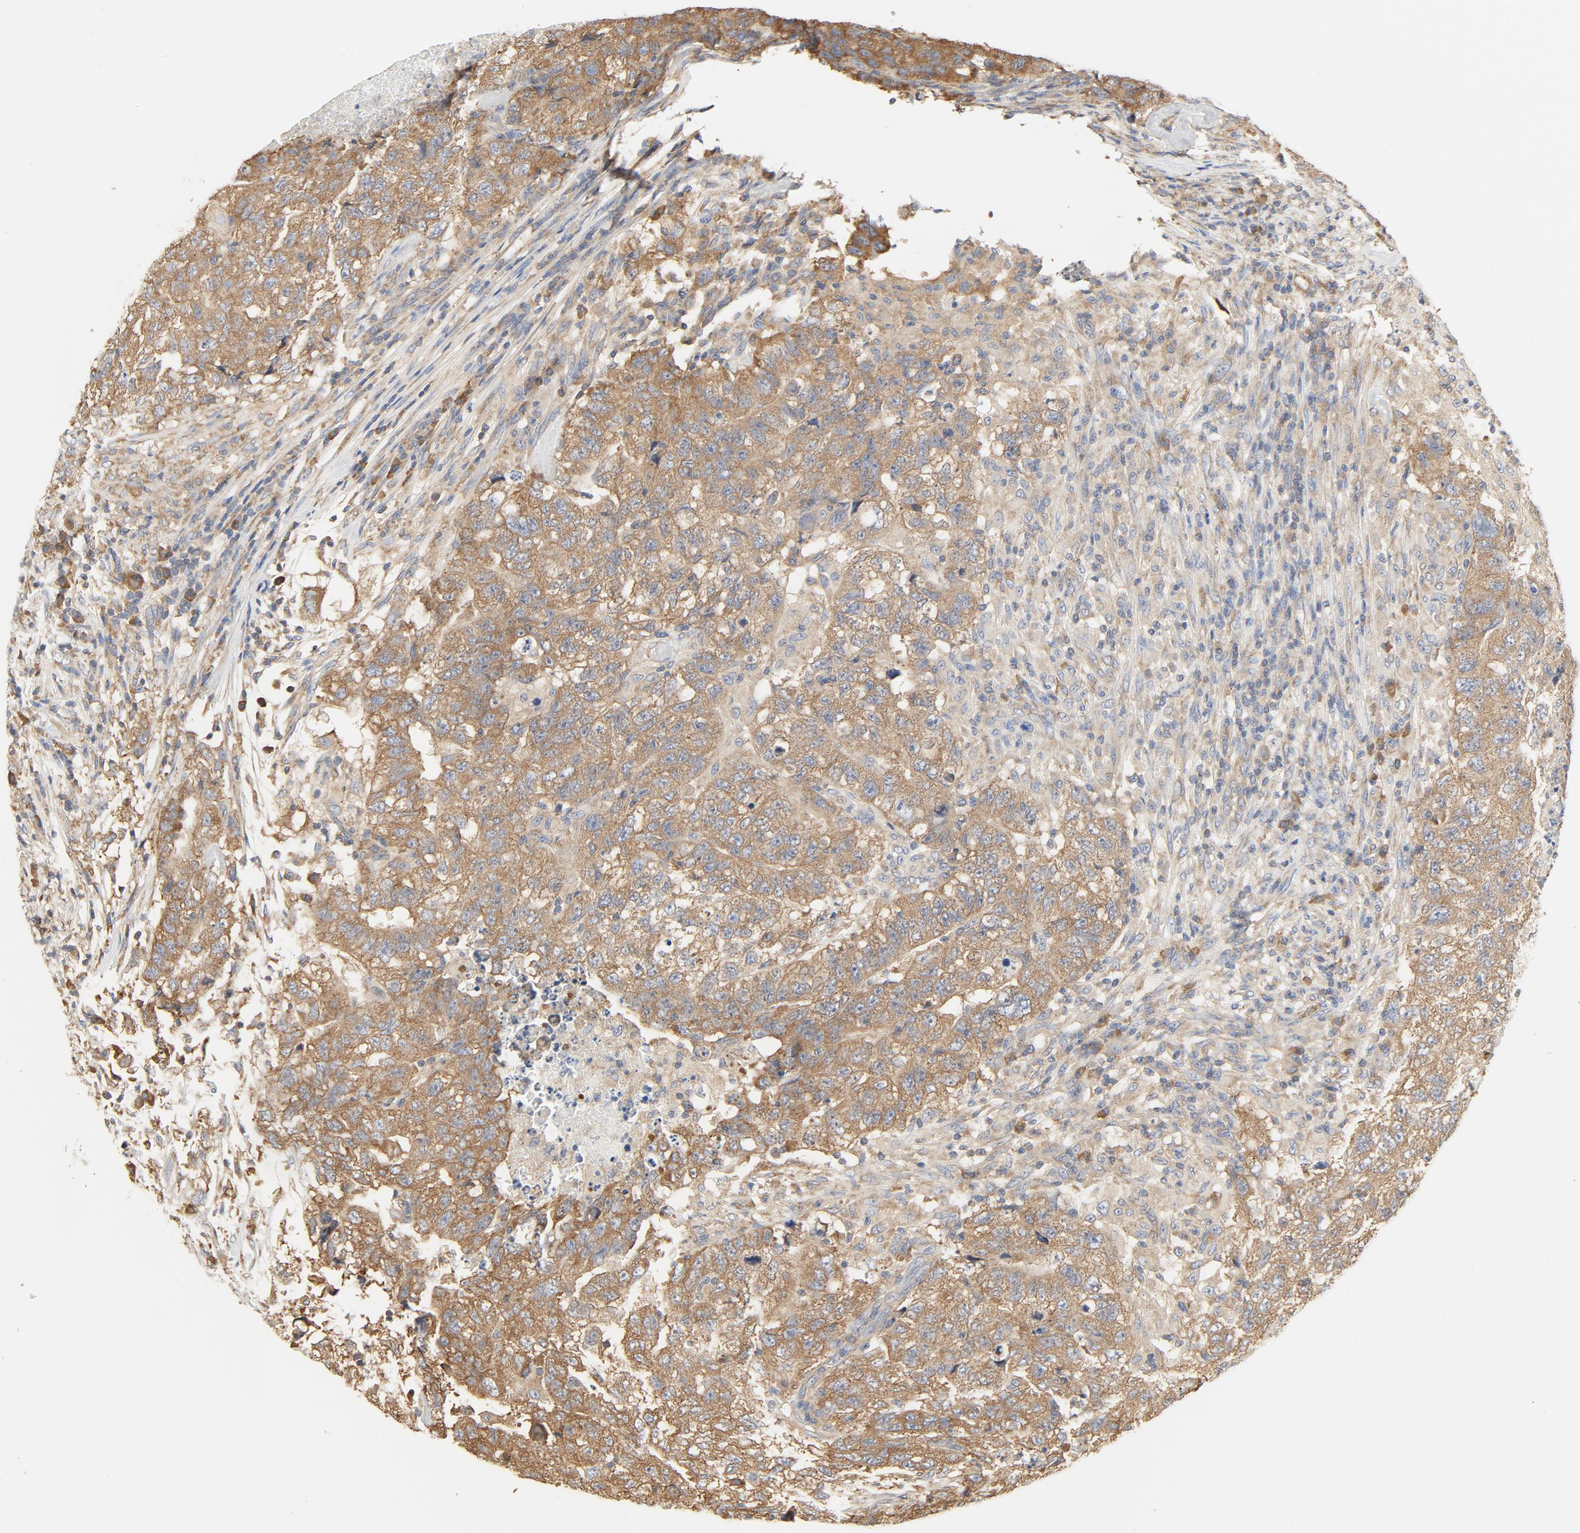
{"staining": {"intensity": "moderate", "quantity": ">75%", "location": "cytoplasmic/membranous"}, "tissue": "testis cancer", "cell_type": "Tumor cells", "image_type": "cancer", "snomed": [{"axis": "morphology", "description": "Carcinoma, Embryonal, NOS"}, {"axis": "topography", "description": "Testis"}], "caption": "Brown immunohistochemical staining in human testis cancer reveals moderate cytoplasmic/membranous positivity in approximately >75% of tumor cells.", "gene": "RPS6", "patient": {"sex": "male", "age": 21}}